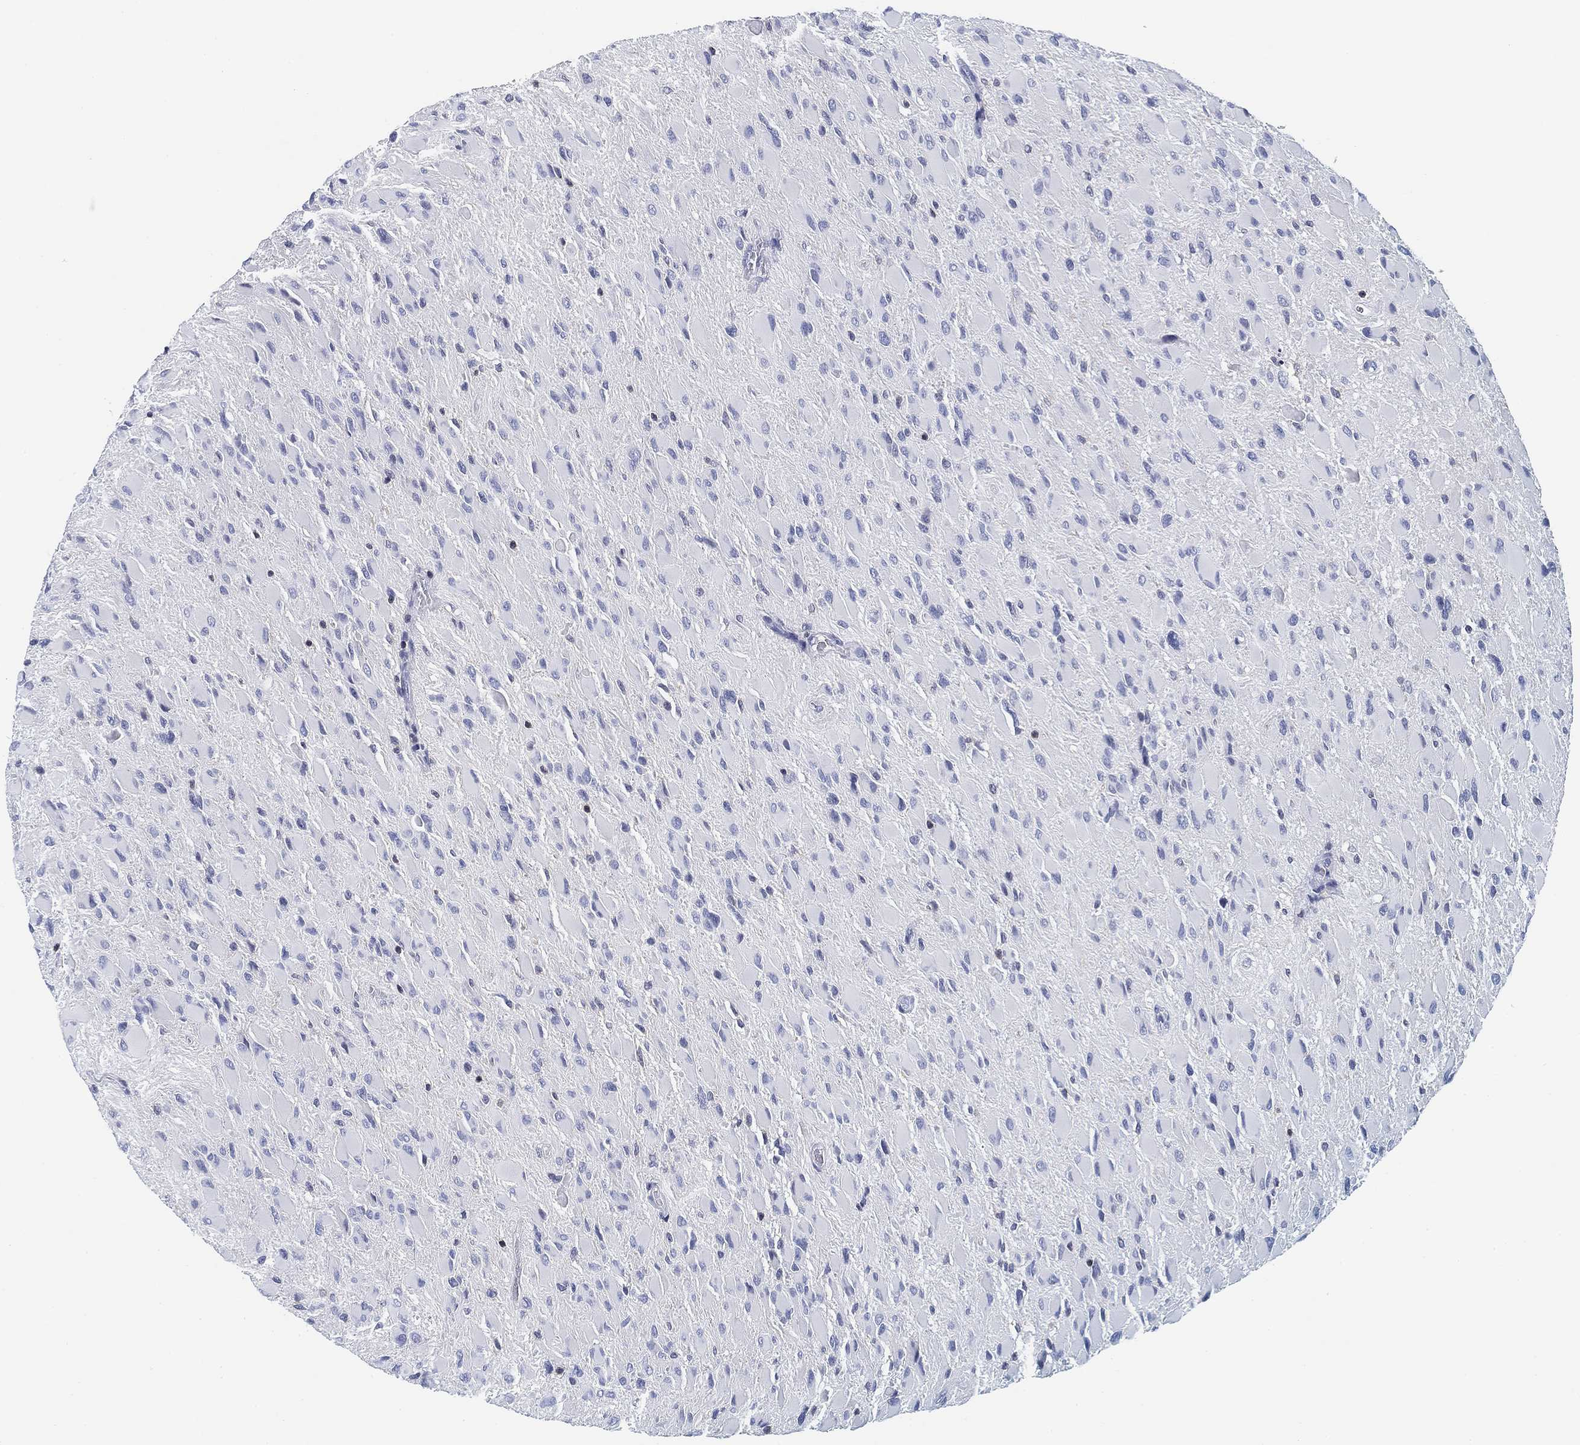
{"staining": {"intensity": "negative", "quantity": "none", "location": "none"}, "tissue": "glioma", "cell_type": "Tumor cells", "image_type": "cancer", "snomed": [{"axis": "morphology", "description": "Glioma, malignant, High grade"}, {"axis": "topography", "description": "Cerebral cortex"}], "caption": "Immunohistochemical staining of human glioma reveals no significant staining in tumor cells.", "gene": "FYB1", "patient": {"sex": "female", "age": 36}}